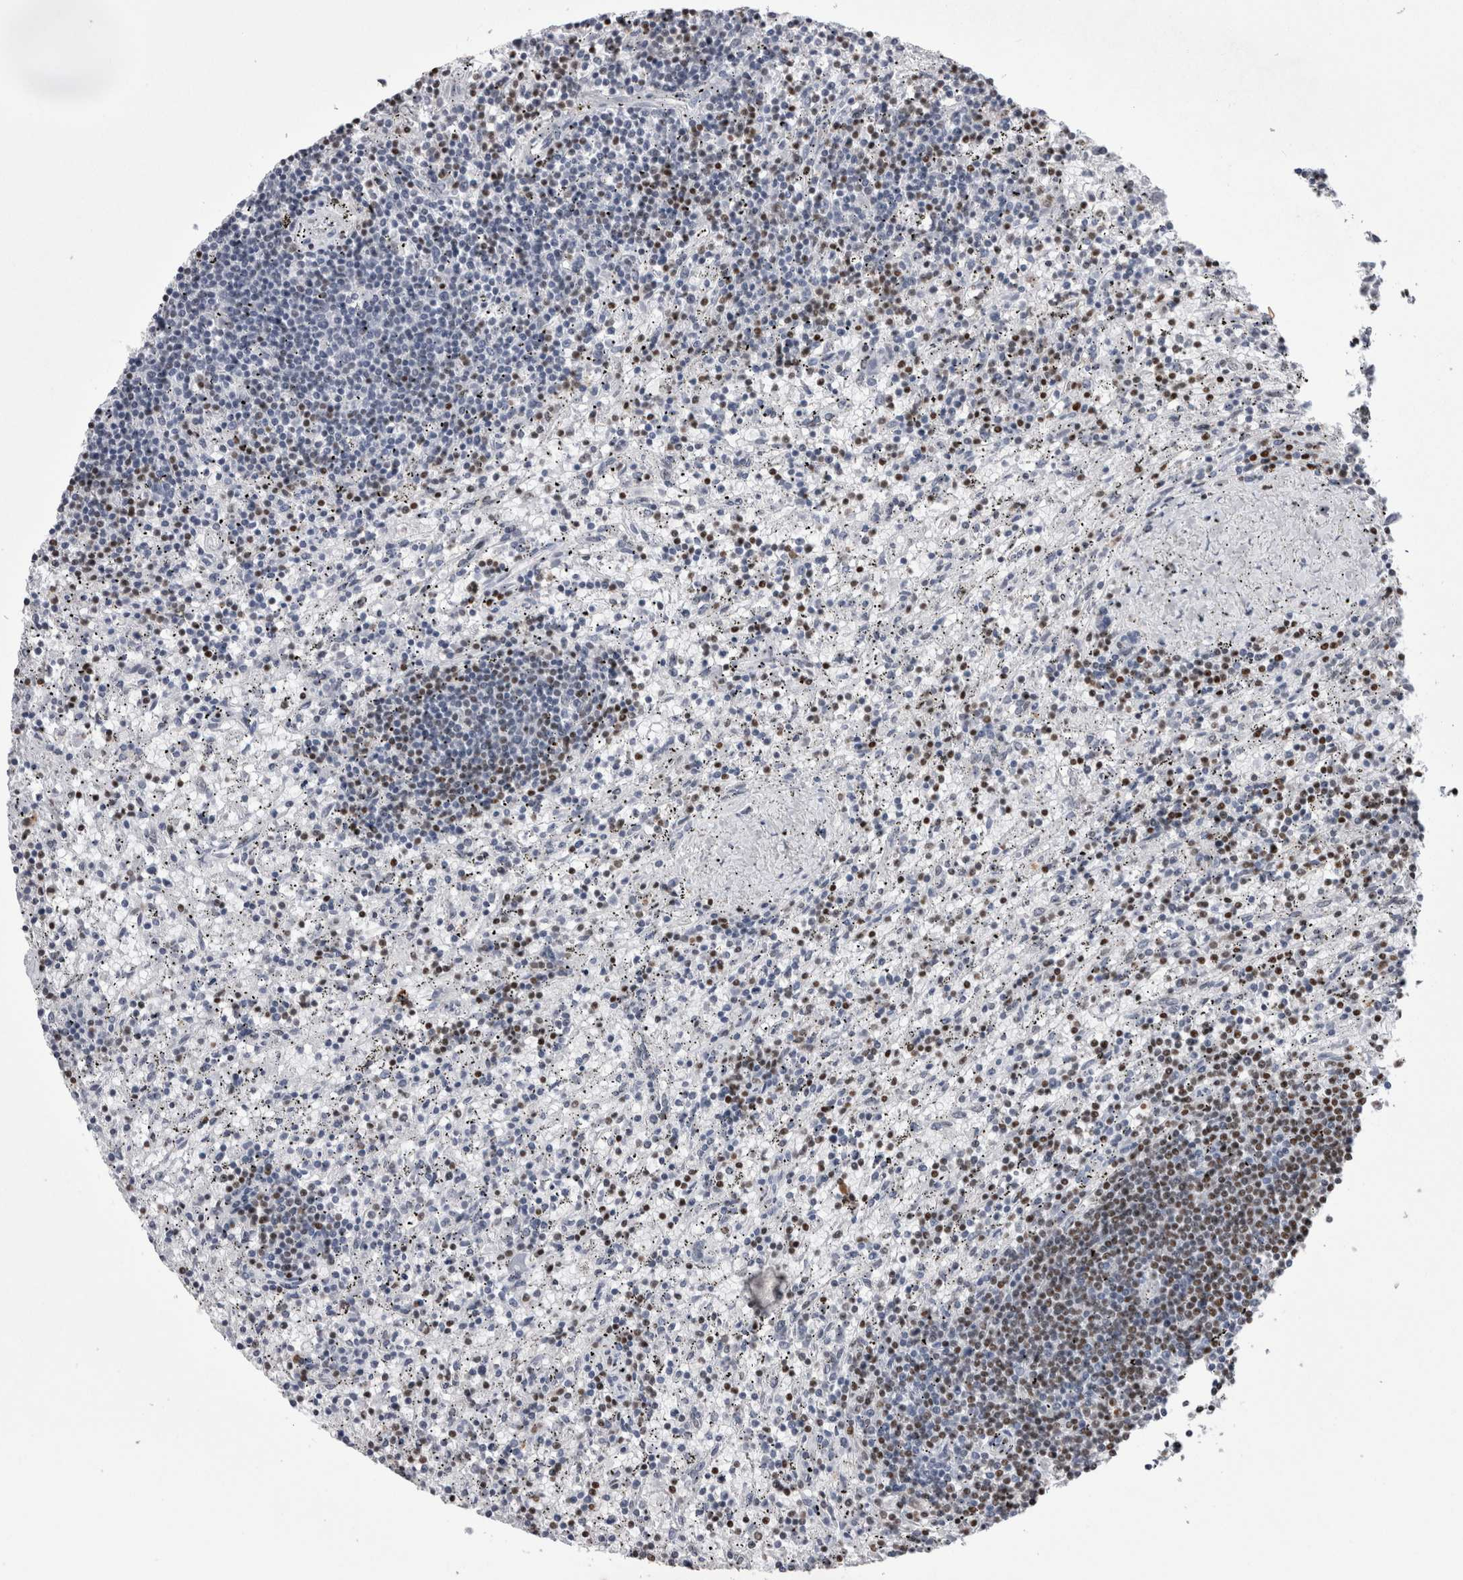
{"staining": {"intensity": "moderate", "quantity": "25%-75%", "location": "nuclear"}, "tissue": "lymphoma", "cell_type": "Tumor cells", "image_type": "cancer", "snomed": [{"axis": "morphology", "description": "Malignant lymphoma, non-Hodgkin's type, Low grade"}, {"axis": "topography", "description": "Spleen"}], "caption": "Tumor cells reveal moderate nuclear positivity in approximately 25%-75% of cells in malignant lymphoma, non-Hodgkin's type (low-grade).", "gene": "ALPK3", "patient": {"sex": "male", "age": 76}}